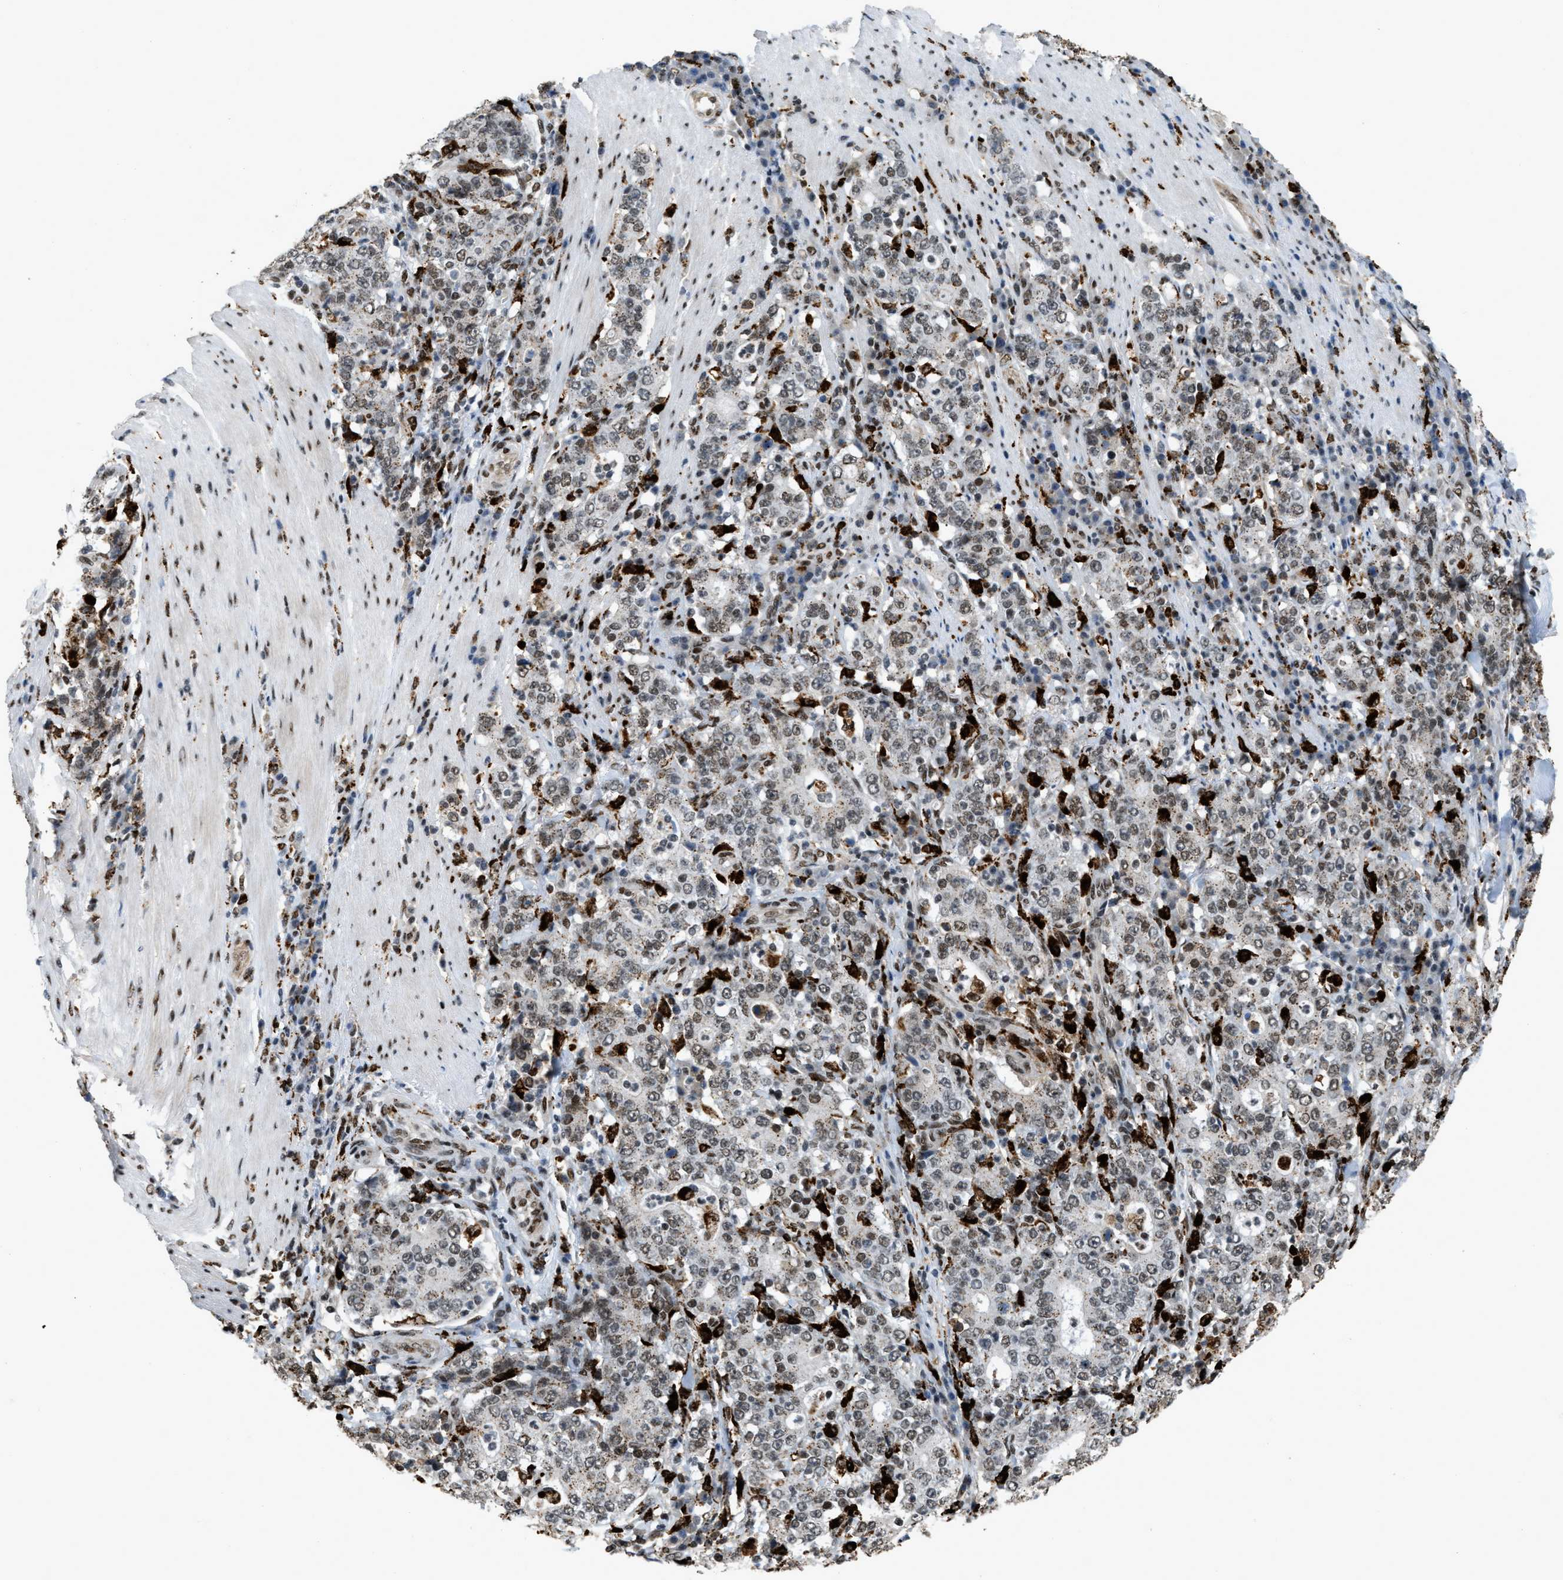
{"staining": {"intensity": "weak", "quantity": ">75%", "location": "nuclear"}, "tissue": "stomach cancer", "cell_type": "Tumor cells", "image_type": "cancer", "snomed": [{"axis": "morphology", "description": "Normal tissue, NOS"}, {"axis": "morphology", "description": "Adenocarcinoma, NOS"}, {"axis": "topography", "description": "Stomach, upper"}, {"axis": "topography", "description": "Stomach"}], "caption": "Immunohistochemistry (IHC) staining of stomach adenocarcinoma, which shows low levels of weak nuclear expression in about >75% of tumor cells indicating weak nuclear protein staining. The staining was performed using DAB (brown) for protein detection and nuclei were counterstained in hematoxylin (blue).", "gene": "NUMA1", "patient": {"sex": "male", "age": 59}}